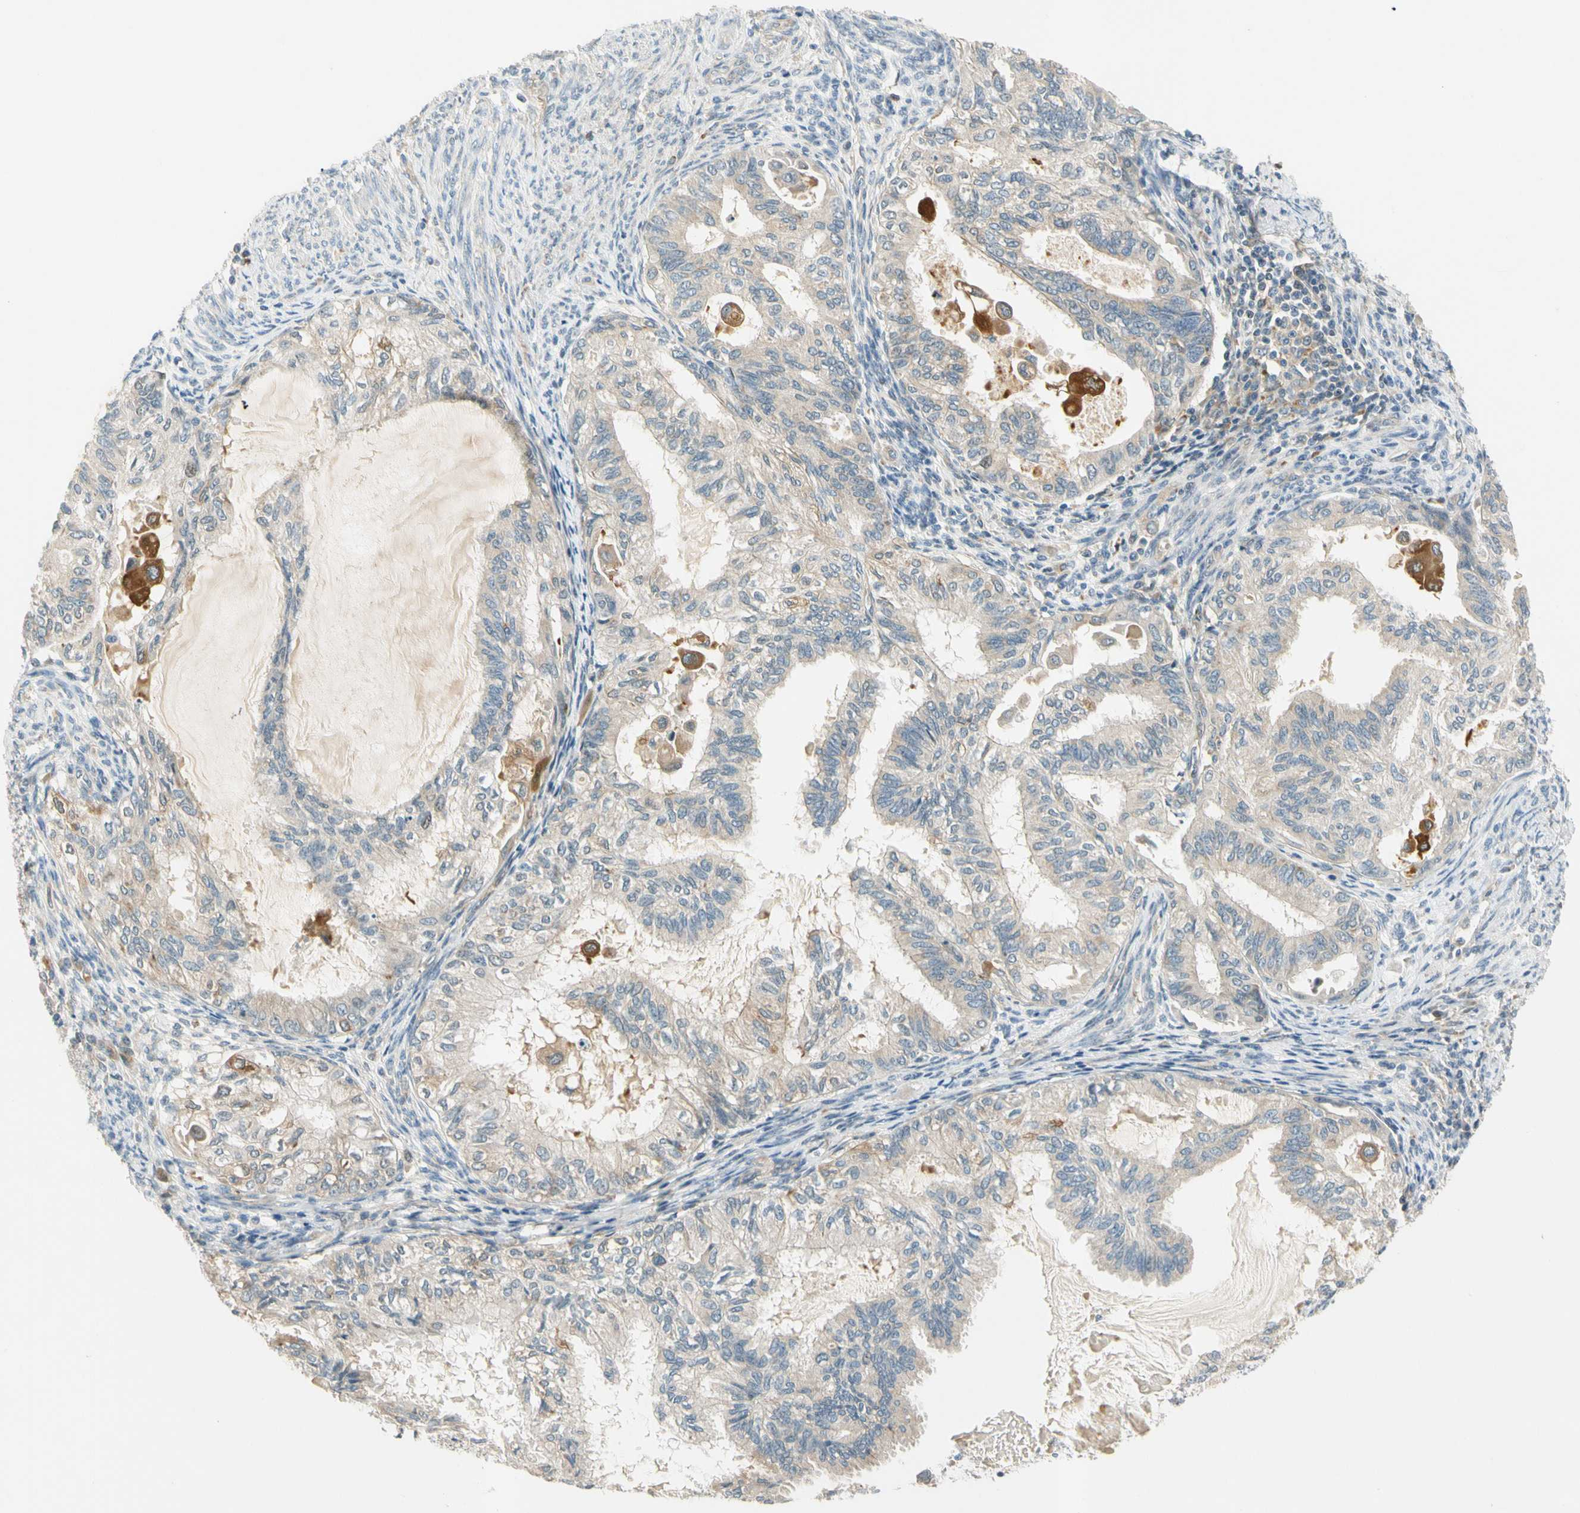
{"staining": {"intensity": "weak", "quantity": "25%-75%", "location": "cytoplasmic/membranous"}, "tissue": "cervical cancer", "cell_type": "Tumor cells", "image_type": "cancer", "snomed": [{"axis": "morphology", "description": "Normal tissue, NOS"}, {"axis": "morphology", "description": "Adenocarcinoma, NOS"}, {"axis": "topography", "description": "Cervix"}, {"axis": "topography", "description": "Endometrium"}], "caption": "There is low levels of weak cytoplasmic/membranous expression in tumor cells of cervical cancer (adenocarcinoma), as demonstrated by immunohistochemical staining (brown color).", "gene": "GATD1", "patient": {"sex": "female", "age": 86}}